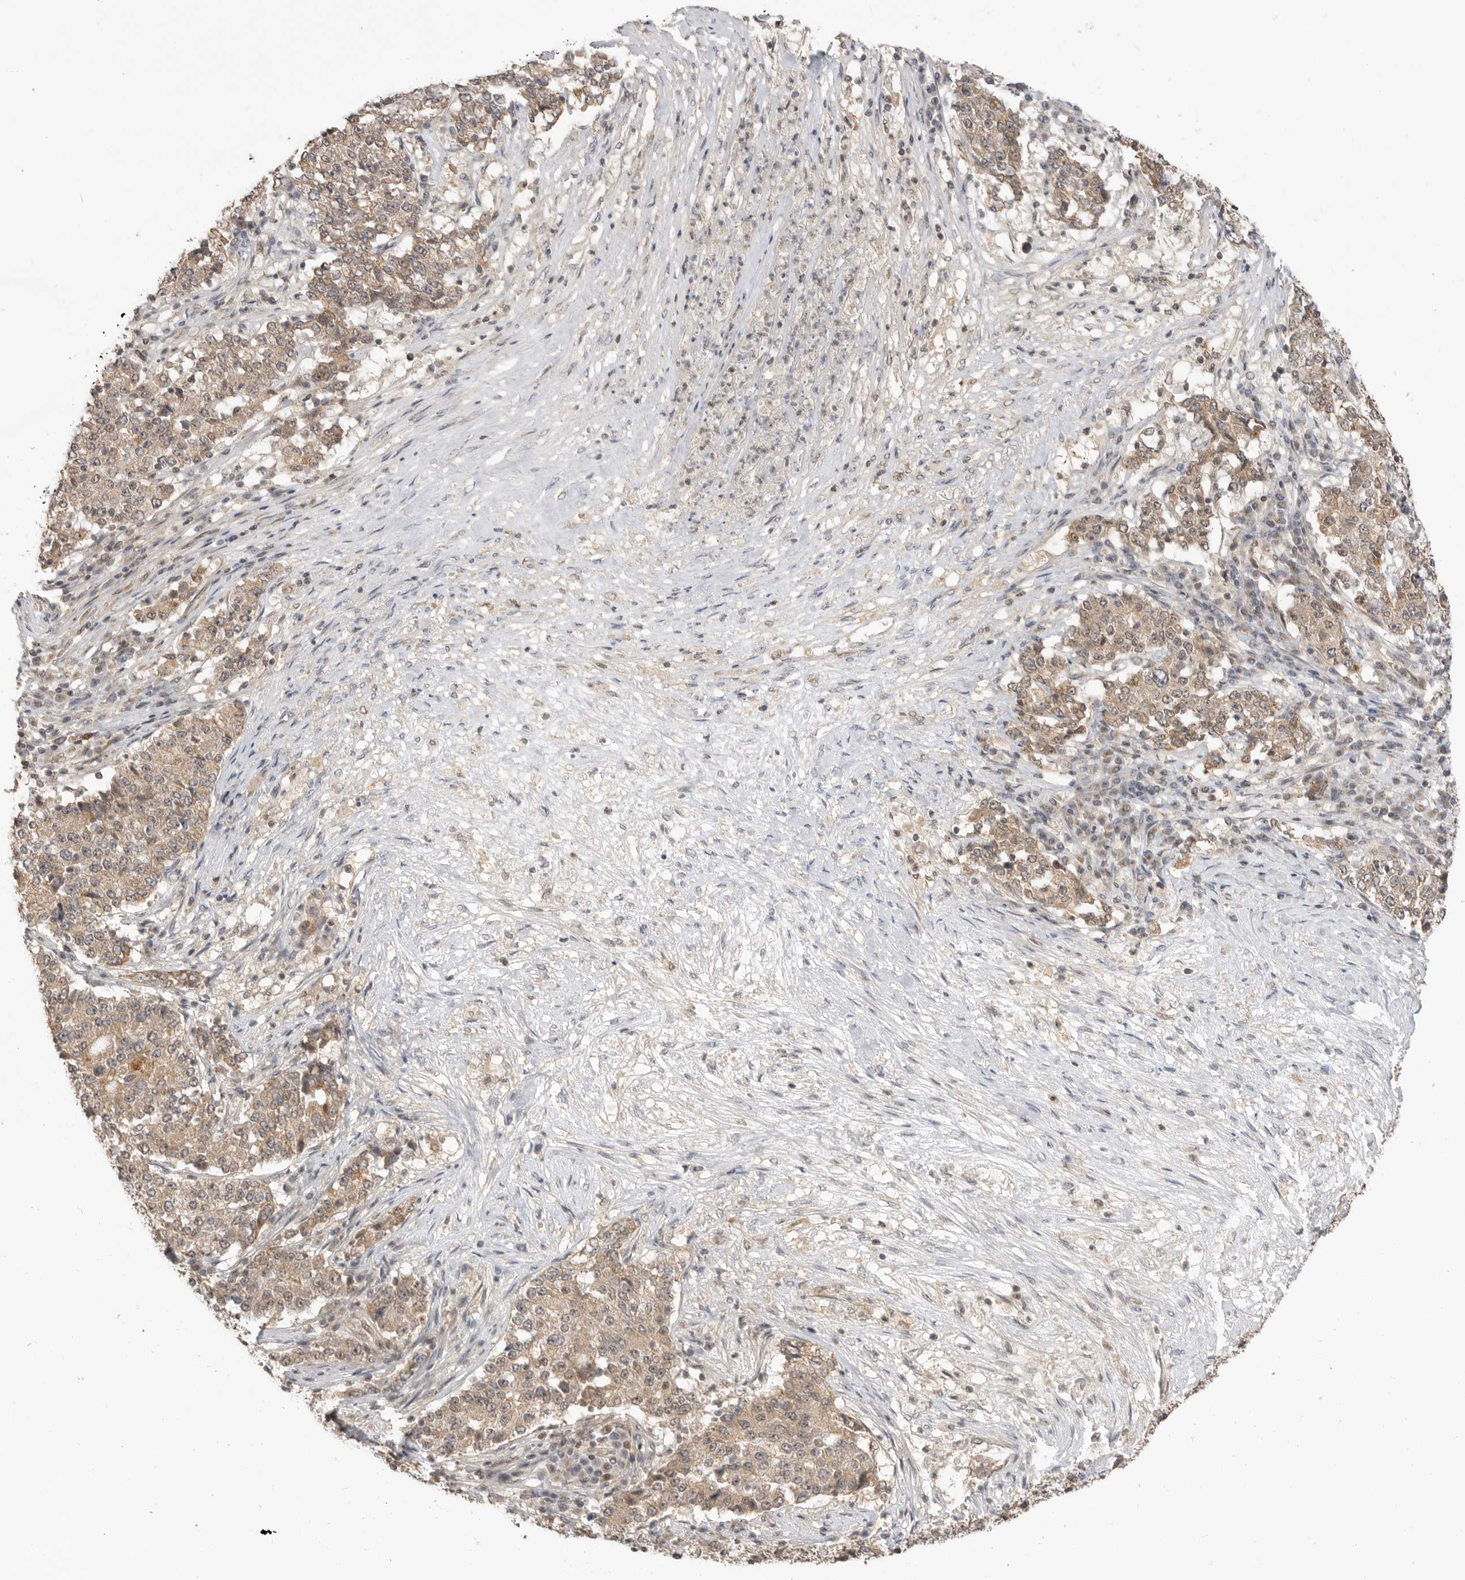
{"staining": {"intensity": "weak", "quantity": ">75%", "location": "cytoplasmic/membranous"}, "tissue": "stomach cancer", "cell_type": "Tumor cells", "image_type": "cancer", "snomed": [{"axis": "morphology", "description": "Adenocarcinoma, NOS"}, {"axis": "topography", "description": "Stomach"}], "caption": "Immunohistochemistry histopathology image of adenocarcinoma (stomach) stained for a protein (brown), which shows low levels of weak cytoplasmic/membranous positivity in about >75% of tumor cells.", "gene": "ALKAL1", "patient": {"sex": "male", "age": 59}}